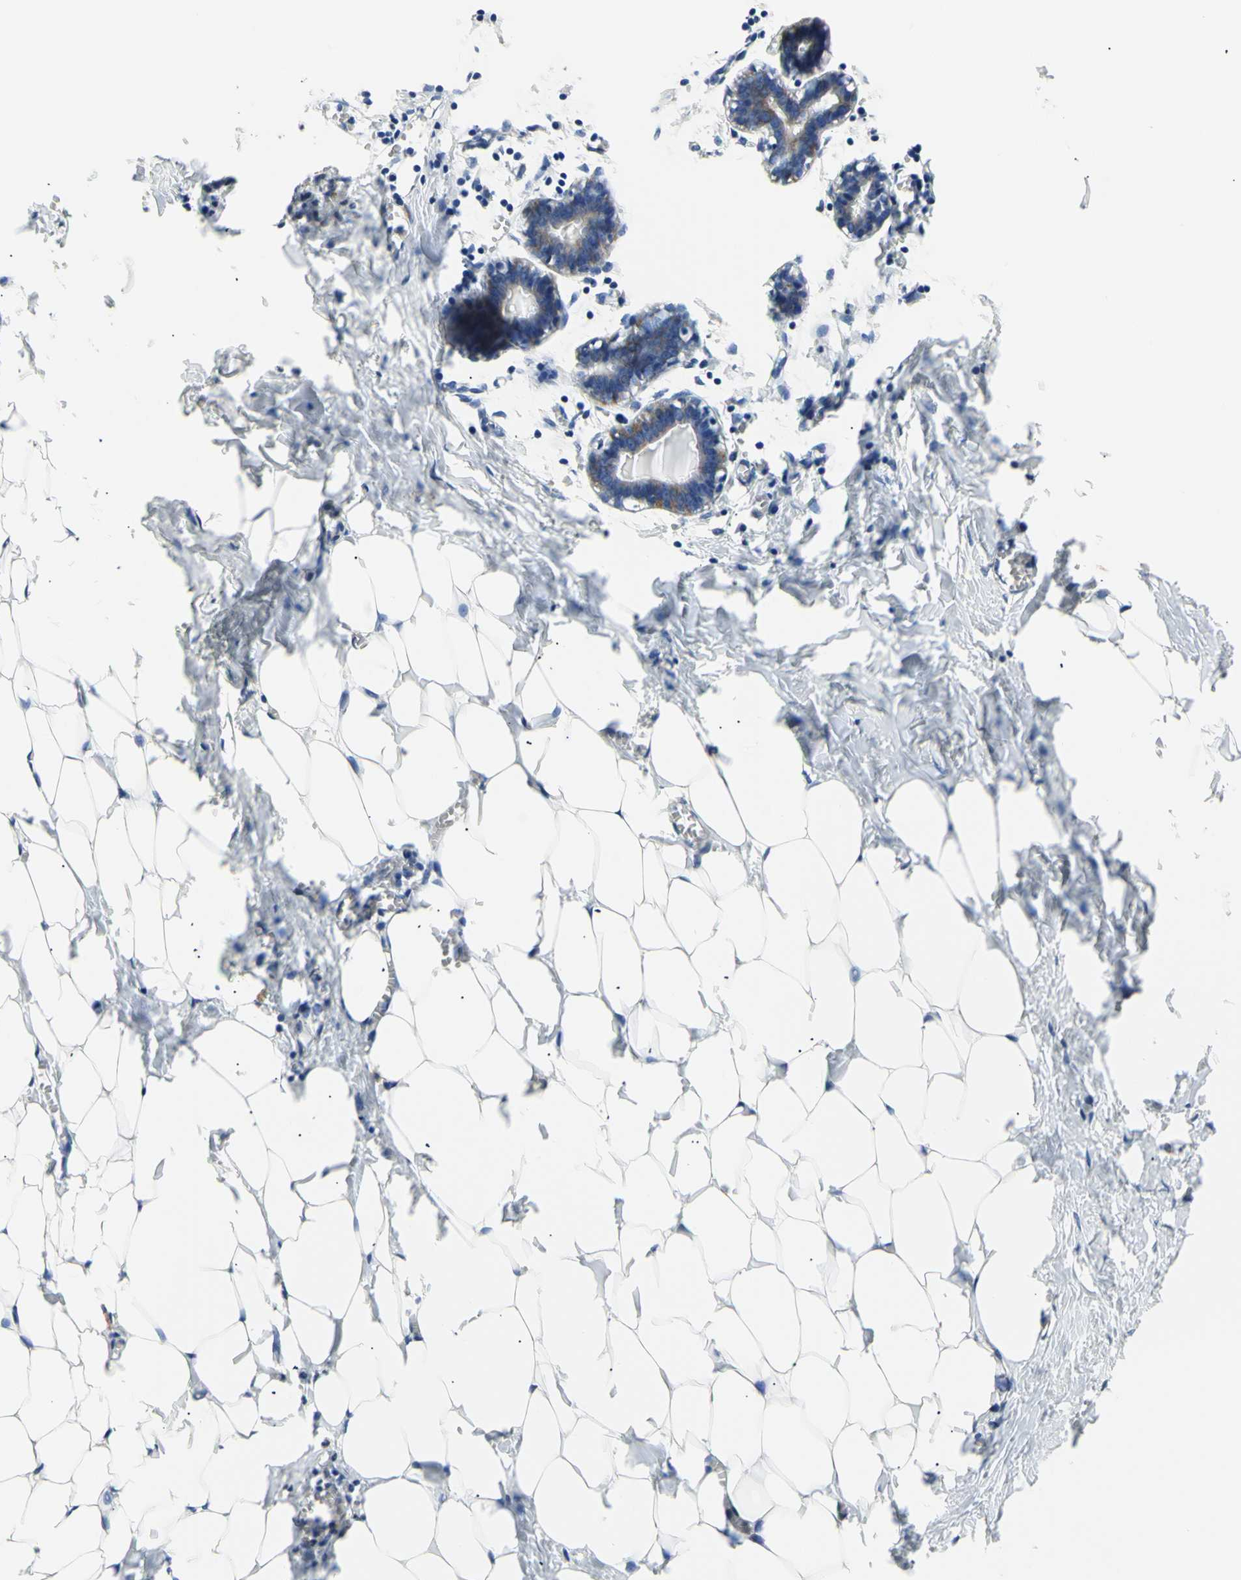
{"staining": {"intensity": "negative", "quantity": "none", "location": "none"}, "tissue": "breast", "cell_type": "Adipocytes", "image_type": "normal", "snomed": [{"axis": "morphology", "description": "Normal tissue, NOS"}, {"axis": "topography", "description": "Breast"}], "caption": "The histopathology image displays no staining of adipocytes in unremarkable breast.", "gene": "ERLIN1", "patient": {"sex": "female", "age": 27}}